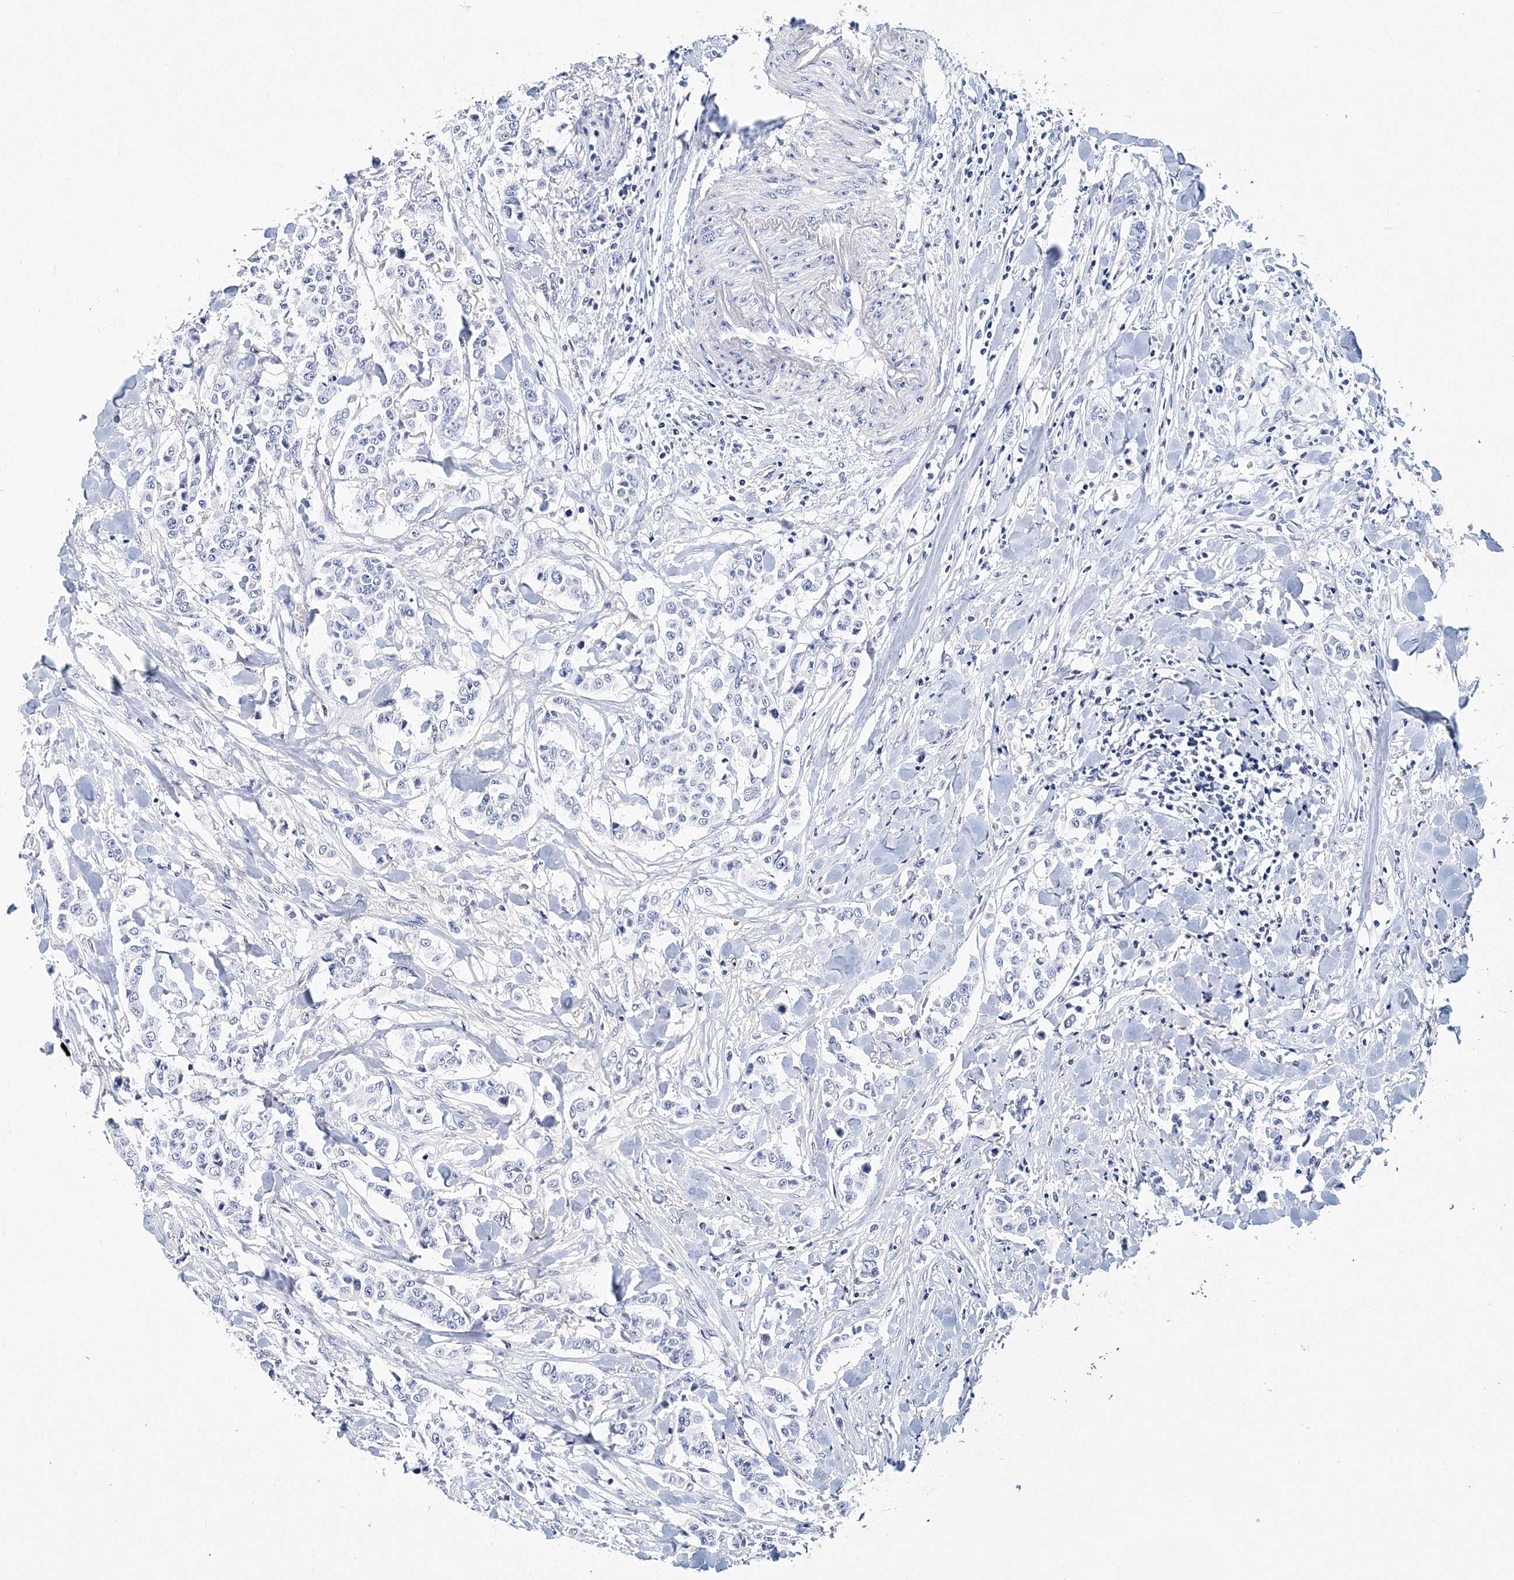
{"staining": {"intensity": "negative", "quantity": "none", "location": "none"}, "tissue": "breast cancer", "cell_type": "Tumor cells", "image_type": "cancer", "snomed": [{"axis": "morphology", "description": "Duct carcinoma"}, {"axis": "topography", "description": "Breast"}], "caption": "The micrograph exhibits no significant expression in tumor cells of breast cancer.", "gene": "ITGA2B", "patient": {"sex": "female", "age": 40}}